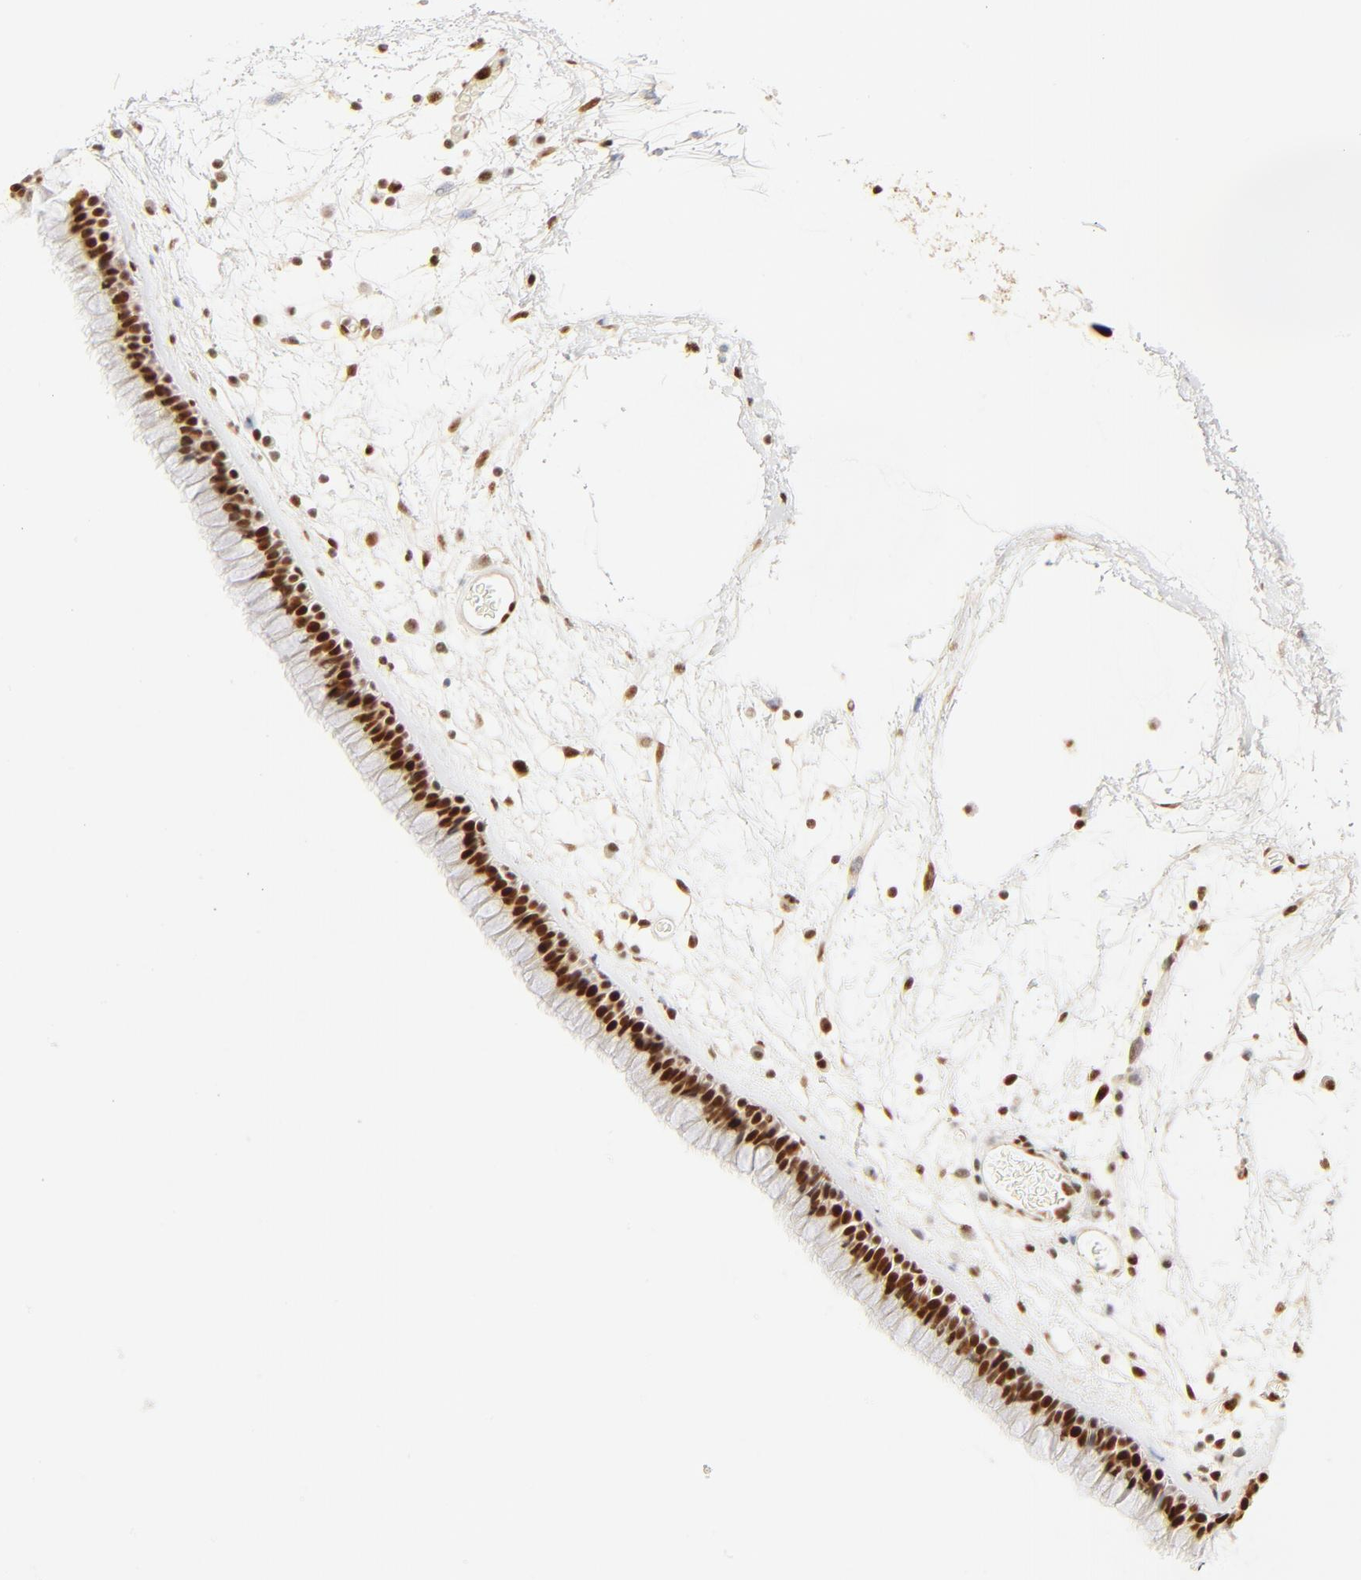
{"staining": {"intensity": "strong", "quantity": ">75%", "location": "cytoplasmic/membranous,nuclear"}, "tissue": "nasopharynx", "cell_type": "Respiratory epithelial cells", "image_type": "normal", "snomed": [{"axis": "morphology", "description": "Normal tissue, NOS"}, {"axis": "morphology", "description": "Inflammation, NOS"}, {"axis": "topography", "description": "Nasopharynx"}], "caption": "Immunohistochemistry histopathology image of normal nasopharynx: human nasopharynx stained using immunohistochemistry (IHC) demonstrates high levels of strong protein expression localized specifically in the cytoplasmic/membranous,nuclear of respiratory epithelial cells, appearing as a cytoplasmic/membranous,nuclear brown color.", "gene": "FAM50A", "patient": {"sex": "male", "age": 48}}